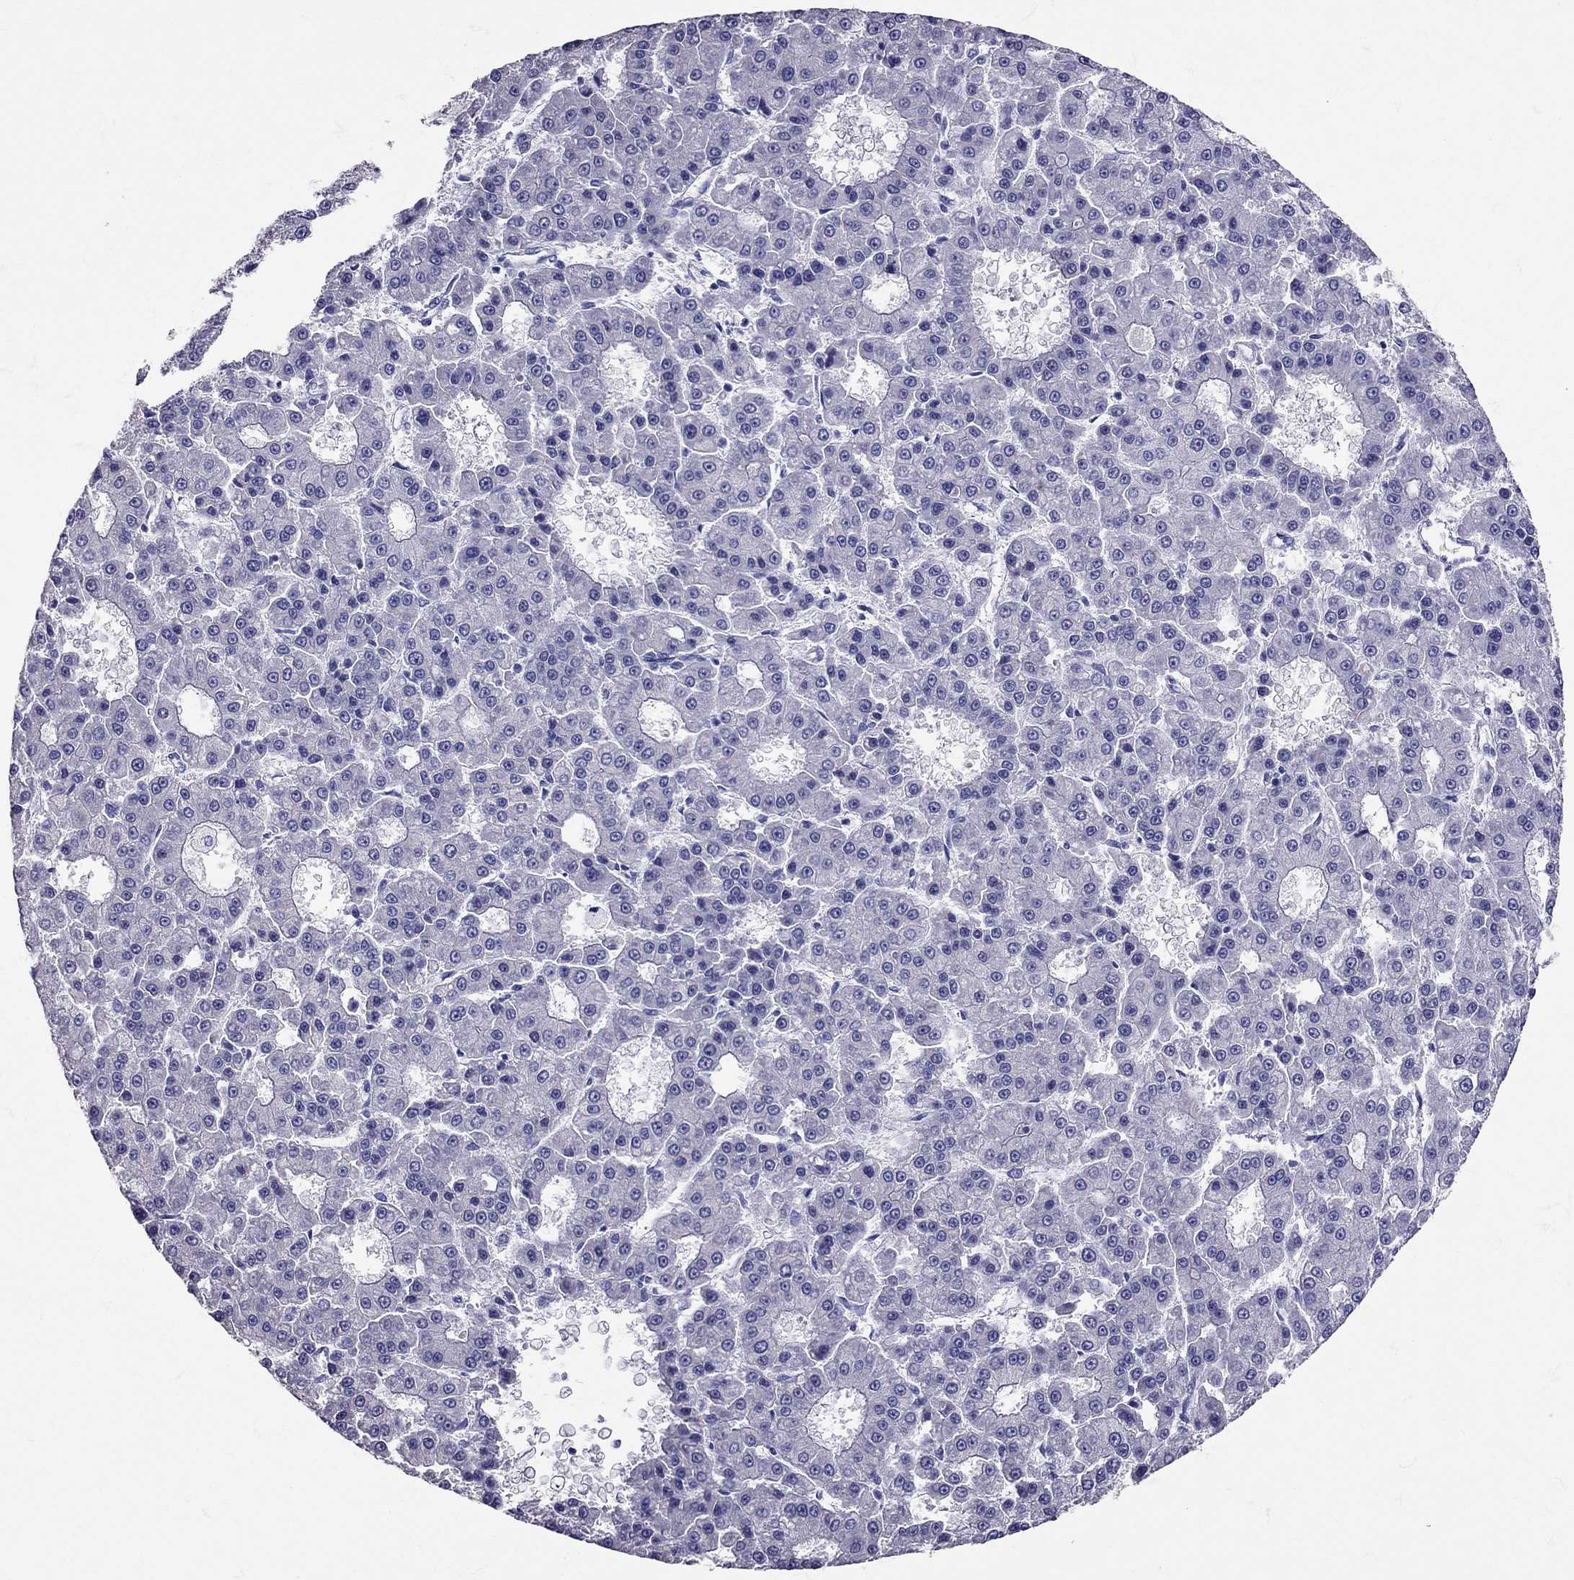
{"staining": {"intensity": "negative", "quantity": "none", "location": "none"}, "tissue": "liver cancer", "cell_type": "Tumor cells", "image_type": "cancer", "snomed": [{"axis": "morphology", "description": "Carcinoma, Hepatocellular, NOS"}, {"axis": "topography", "description": "Liver"}], "caption": "Immunohistochemical staining of hepatocellular carcinoma (liver) demonstrates no significant positivity in tumor cells. The staining is performed using DAB brown chromogen with nuclei counter-stained in using hematoxylin.", "gene": "TBR1", "patient": {"sex": "male", "age": 70}}